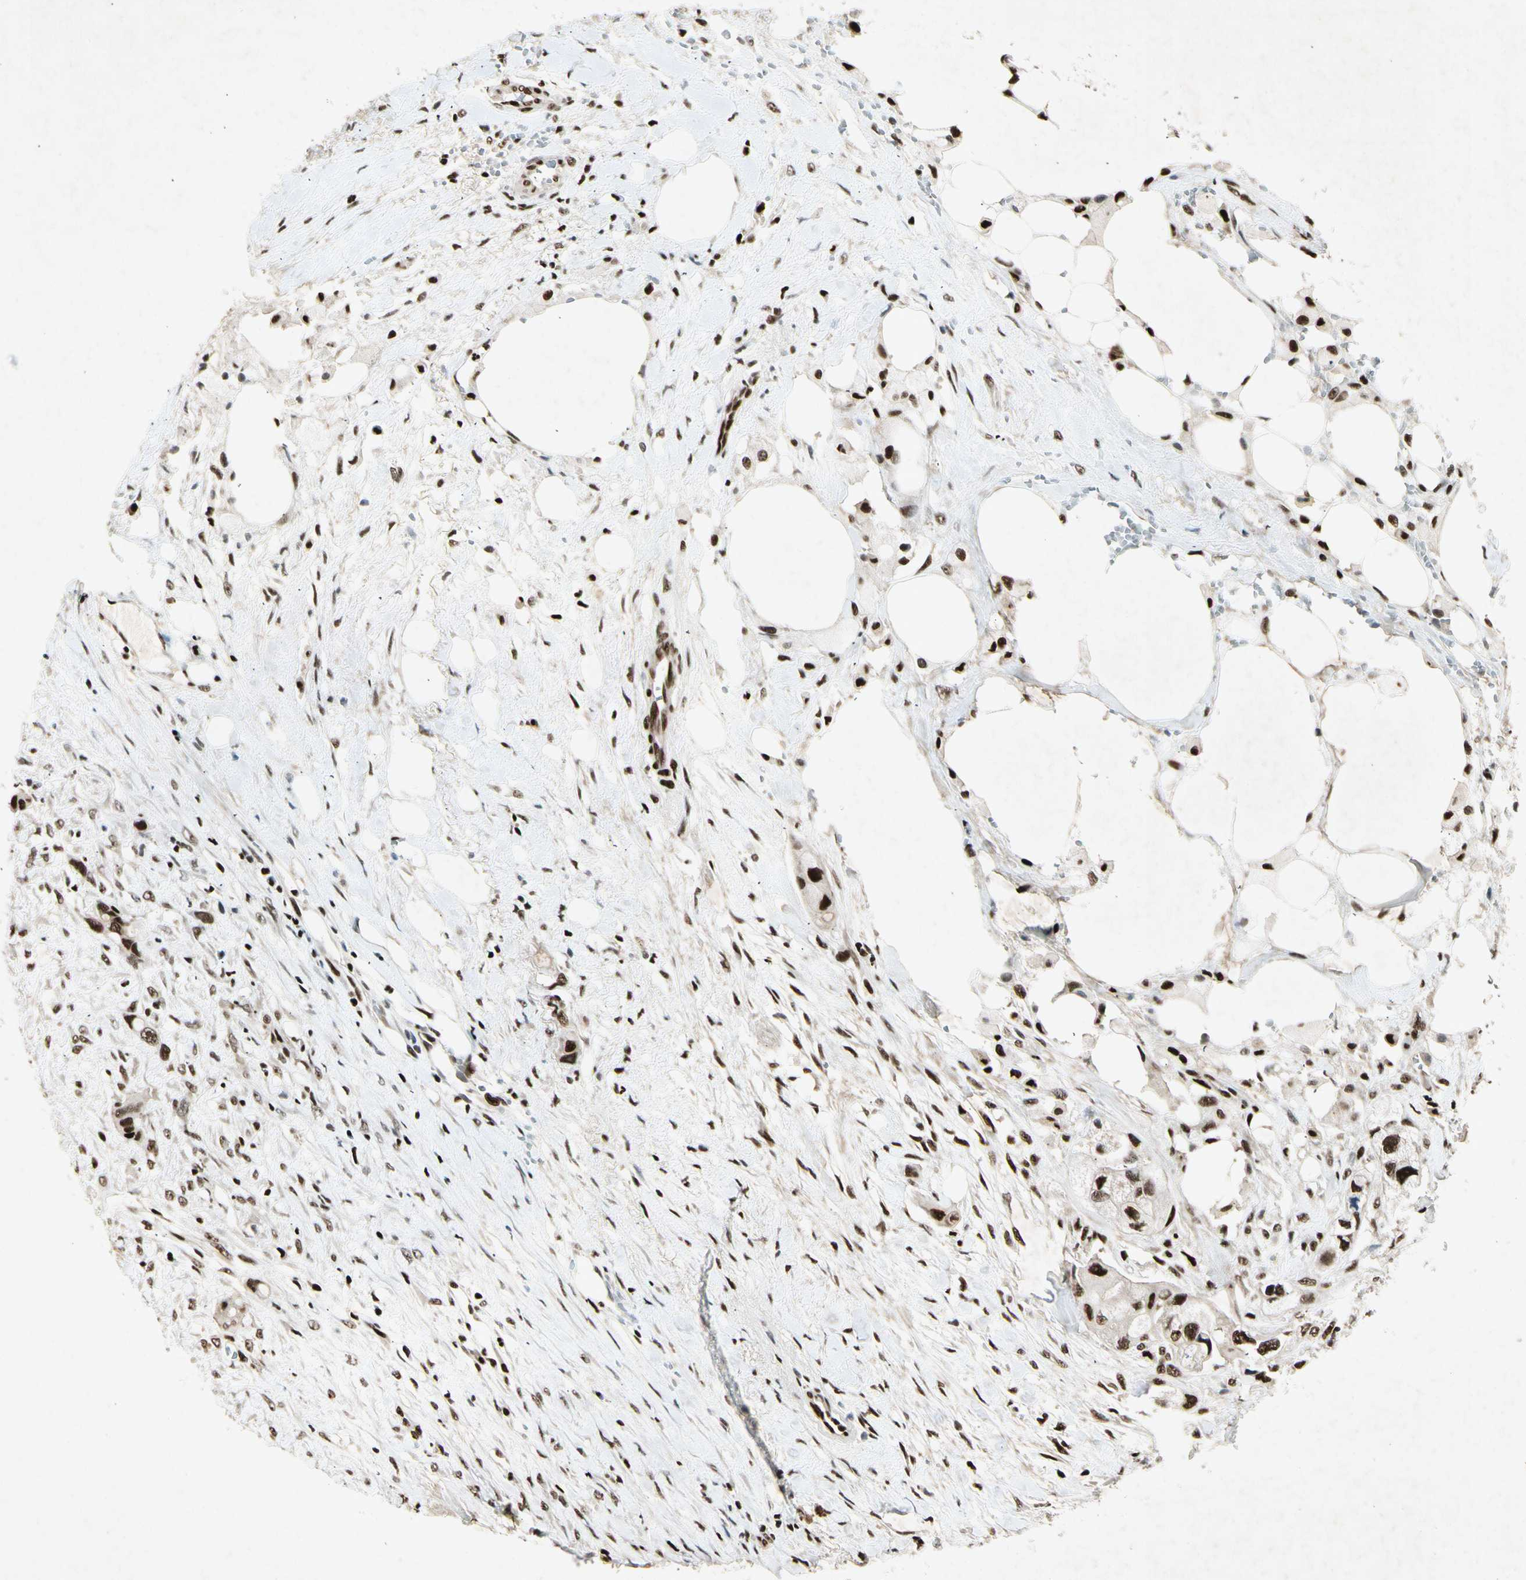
{"staining": {"intensity": "strong", "quantity": "25%-75%", "location": "nuclear"}, "tissue": "colorectal cancer", "cell_type": "Tumor cells", "image_type": "cancer", "snomed": [{"axis": "morphology", "description": "Adenocarcinoma, NOS"}, {"axis": "topography", "description": "Colon"}], "caption": "Immunohistochemical staining of colorectal cancer (adenocarcinoma) displays high levels of strong nuclear expression in approximately 25%-75% of tumor cells.", "gene": "RNF43", "patient": {"sex": "female", "age": 57}}